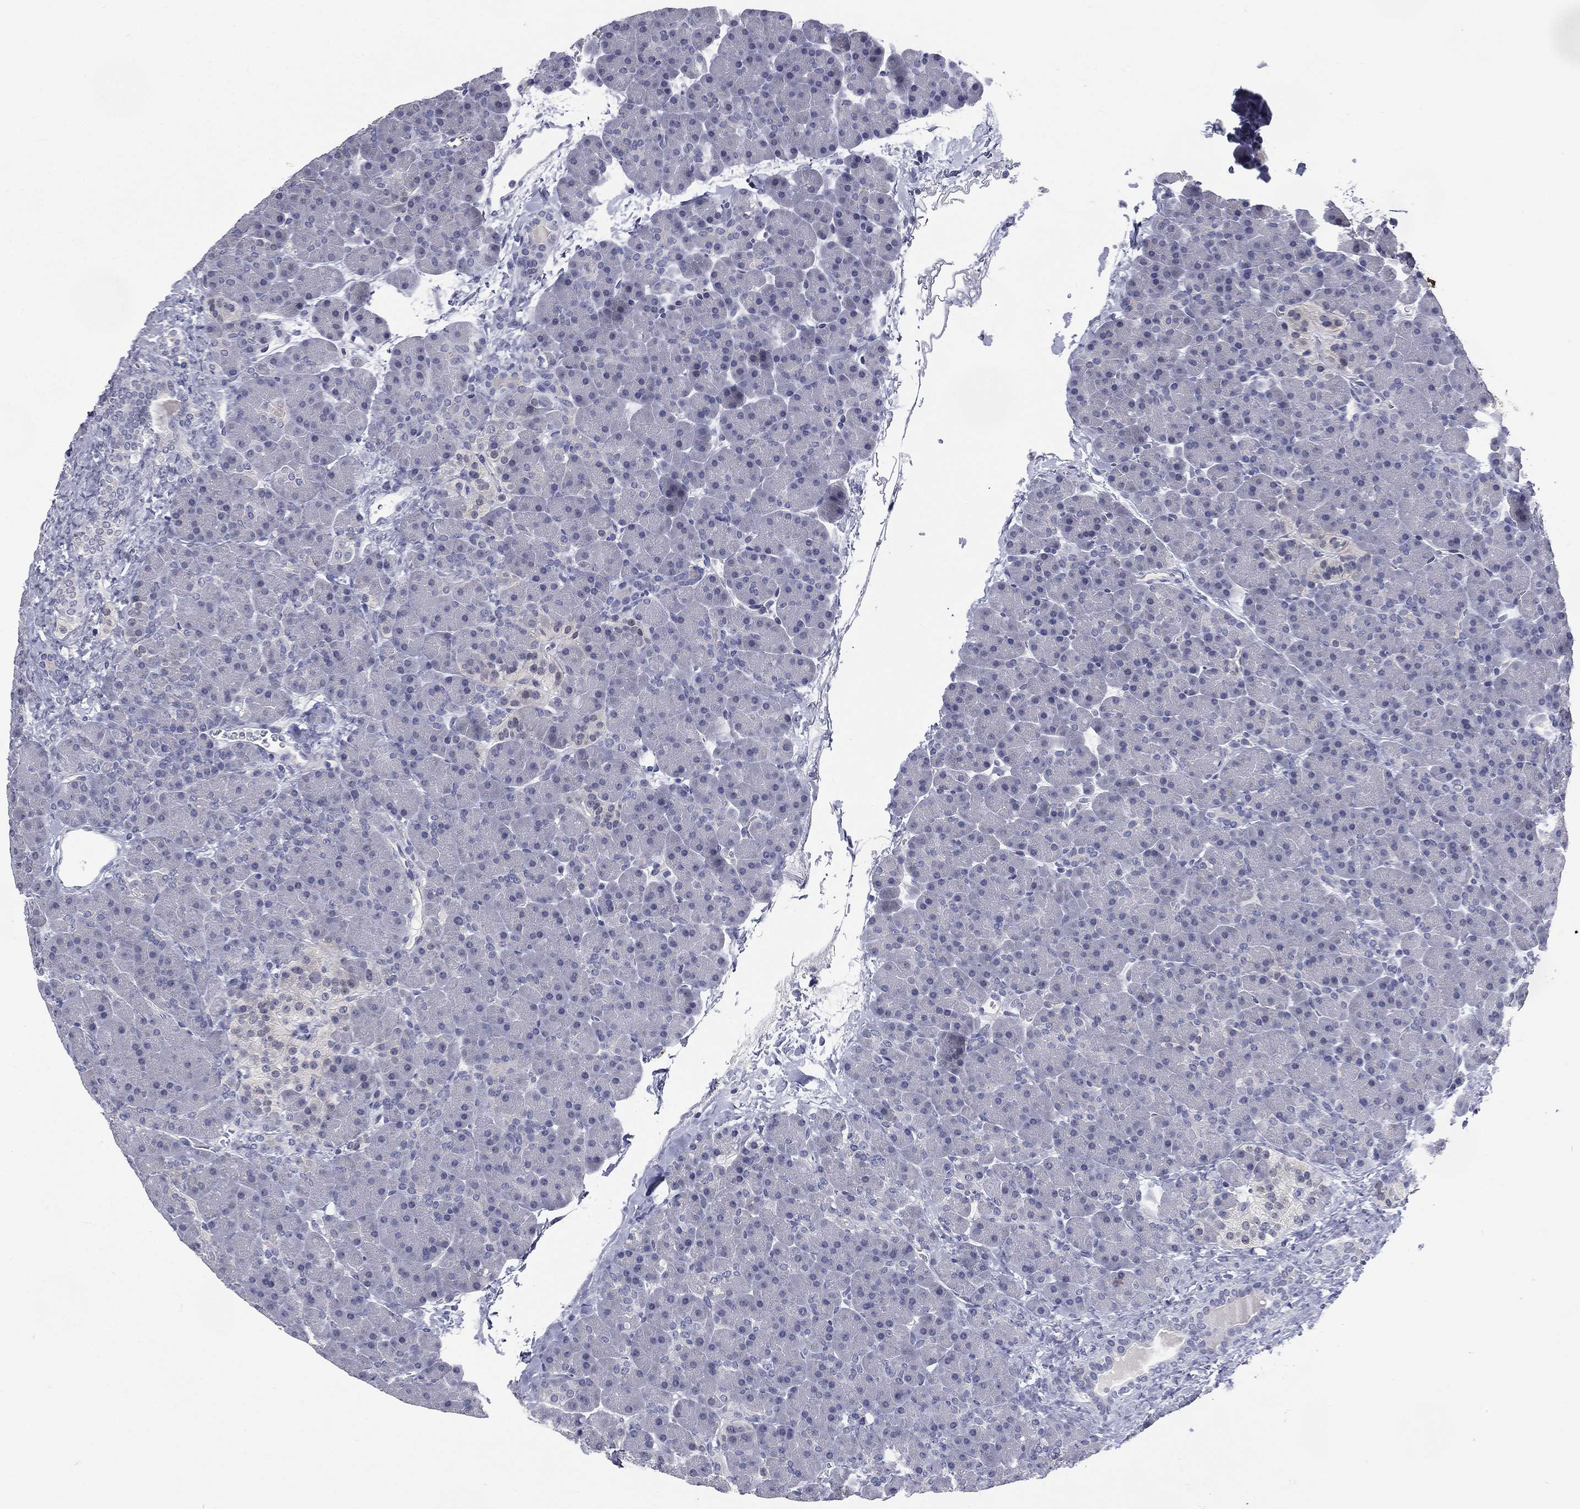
{"staining": {"intensity": "negative", "quantity": "none", "location": "none"}, "tissue": "pancreas", "cell_type": "Exocrine glandular cells", "image_type": "normal", "snomed": [{"axis": "morphology", "description": "Normal tissue, NOS"}, {"axis": "topography", "description": "Pancreas"}], "caption": "Pancreas was stained to show a protein in brown. There is no significant positivity in exocrine glandular cells. The staining was performed using DAB to visualize the protein expression in brown, while the nuclei were stained in blue with hematoxylin (Magnification: 20x).", "gene": "IFT27", "patient": {"sex": "female", "age": 44}}